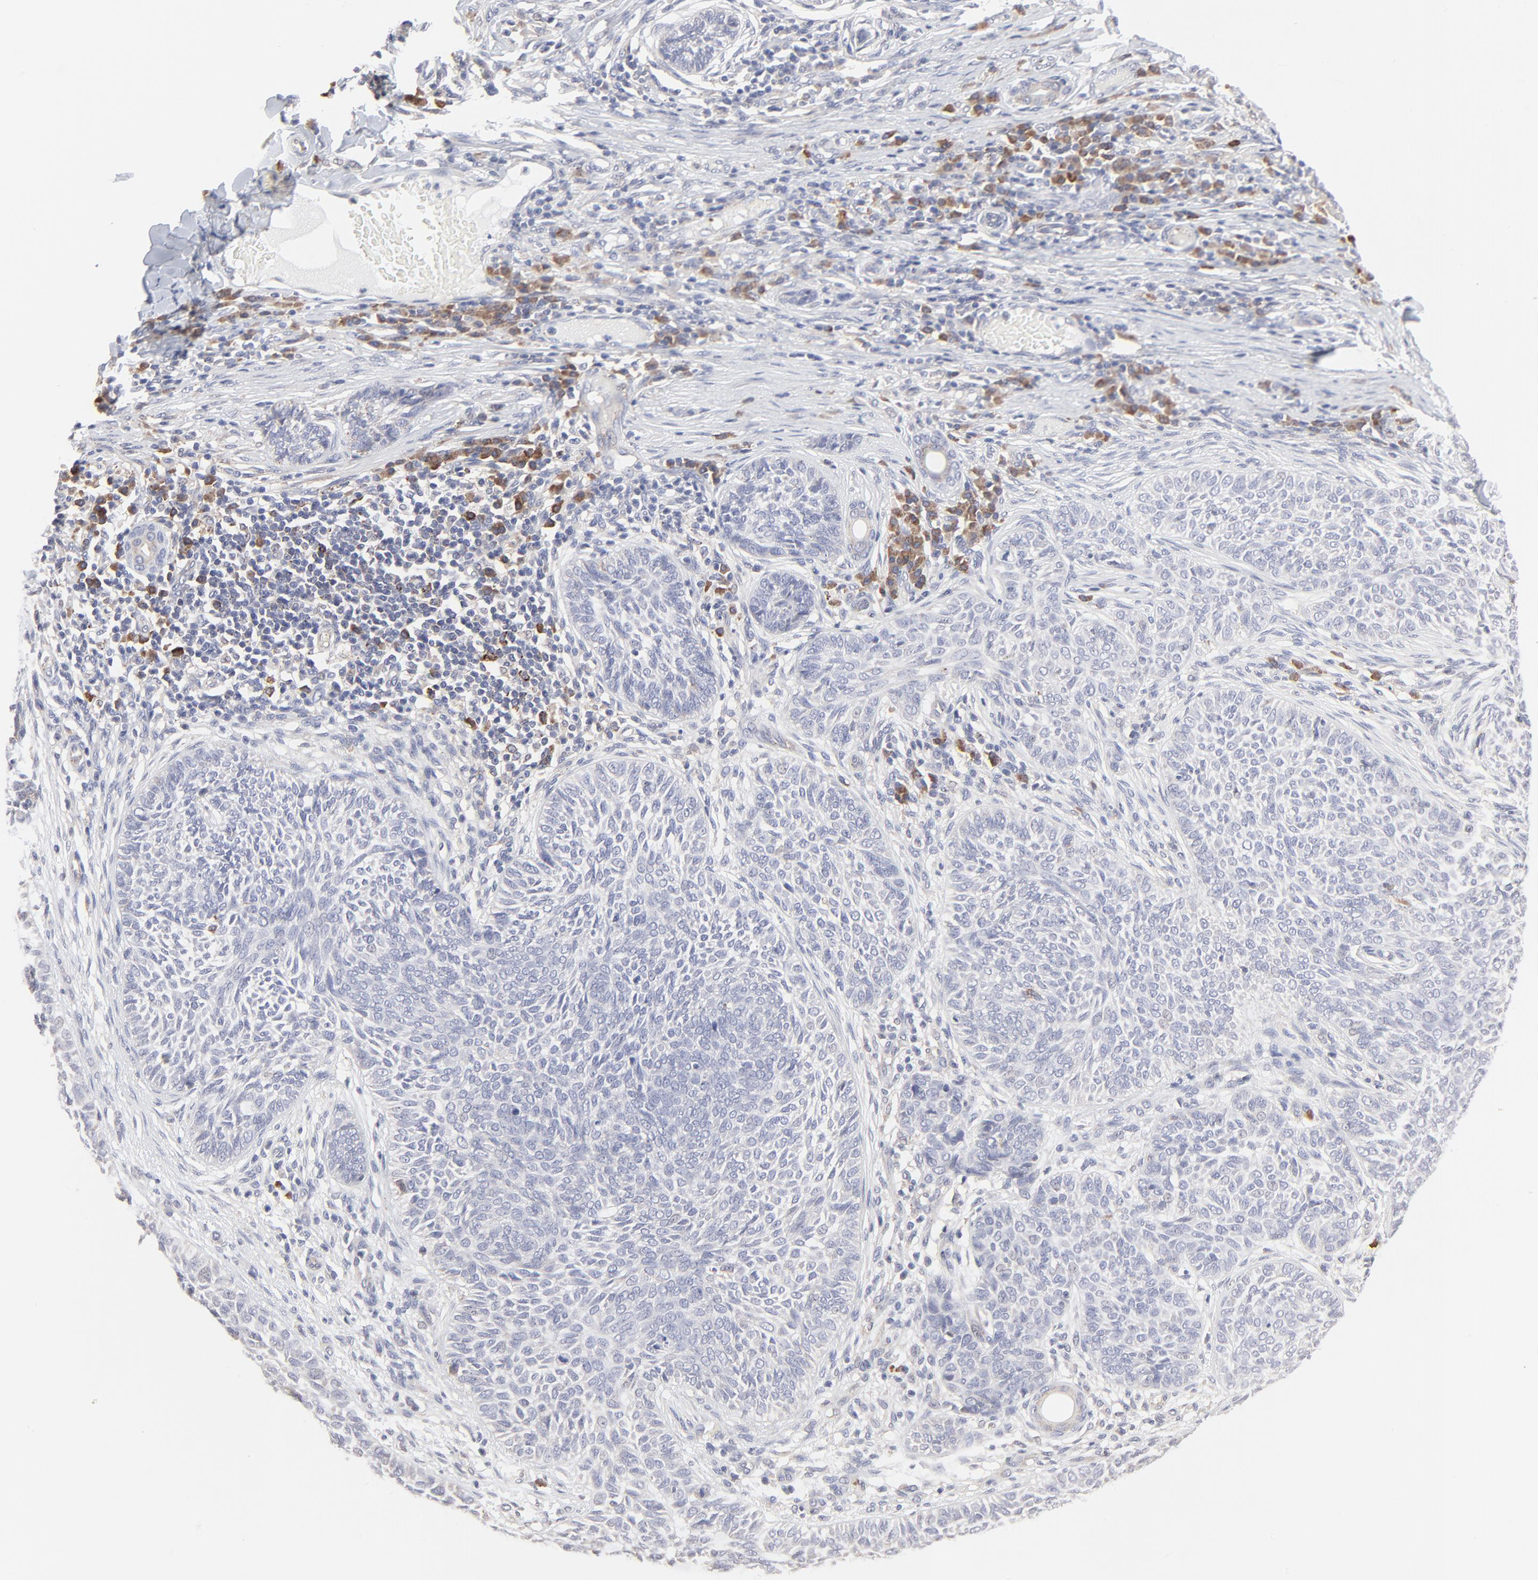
{"staining": {"intensity": "negative", "quantity": "none", "location": "none"}, "tissue": "skin cancer", "cell_type": "Tumor cells", "image_type": "cancer", "snomed": [{"axis": "morphology", "description": "Basal cell carcinoma"}, {"axis": "topography", "description": "Skin"}], "caption": "IHC of skin cancer (basal cell carcinoma) exhibits no positivity in tumor cells.", "gene": "TRIM22", "patient": {"sex": "male", "age": 87}}